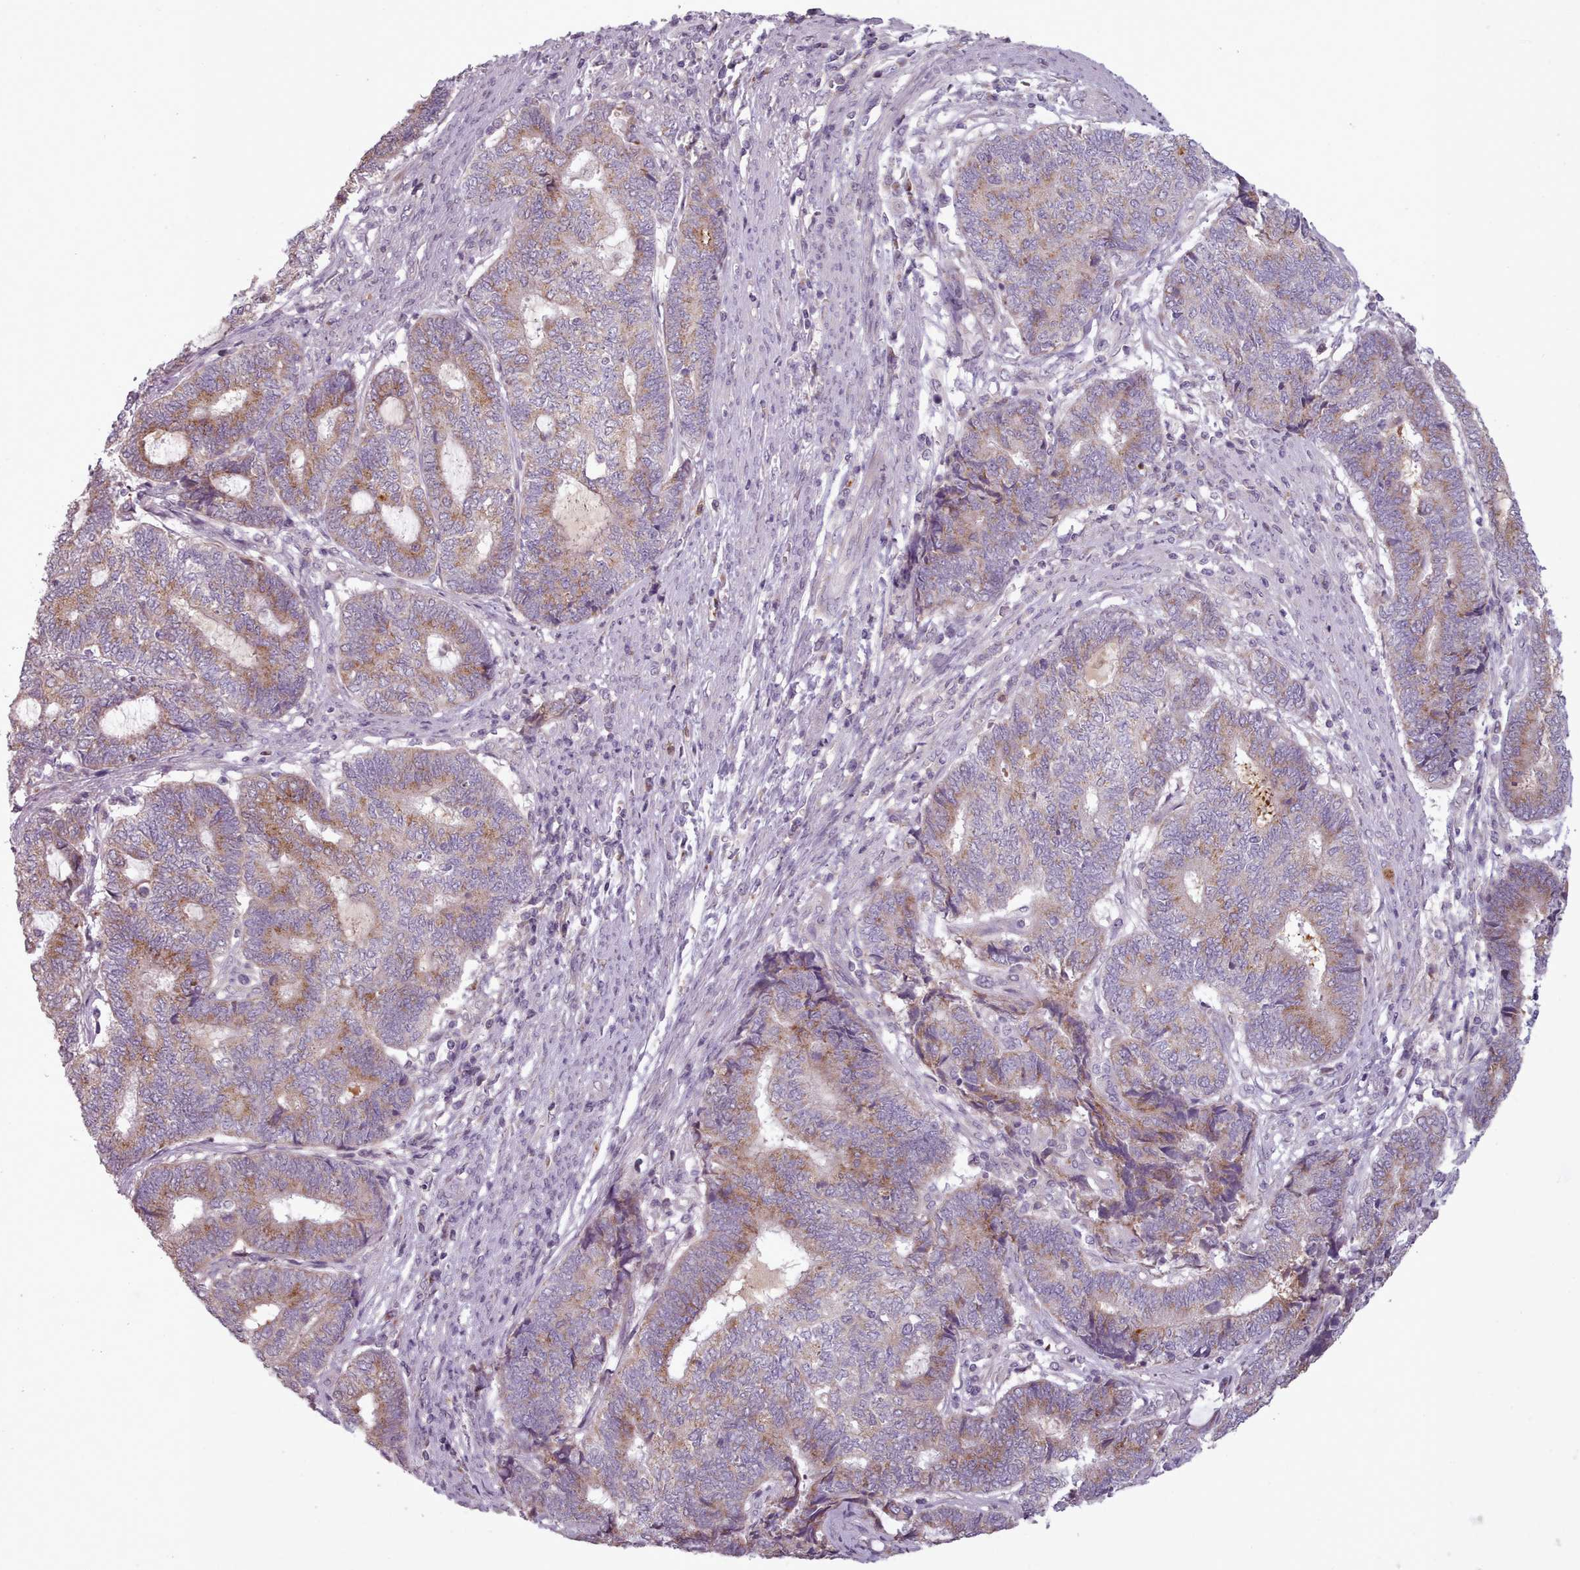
{"staining": {"intensity": "moderate", "quantity": ">75%", "location": "cytoplasmic/membranous"}, "tissue": "endometrial cancer", "cell_type": "Tumor cells", "image_type": "cancer", "snomed": [{"axis": "morphology", "description": "Adenocarcinoma, NOS"}, {"axis": "topography", "description": "Uterus"}, {"axis": "topography", "description": "Endometrium"}], "caption": "Immunohistochemistry image of neoplastic tissue: endometrial cancer stained using IHC shows medium levels of moderate protein expression localized specifically in the cytoplasmic/membranous of tumor cells, appearing as a cytoplasmic/membranous brown color.", "gene": "LAPTM5", "patient": {"sex": "female", "age": 70}}